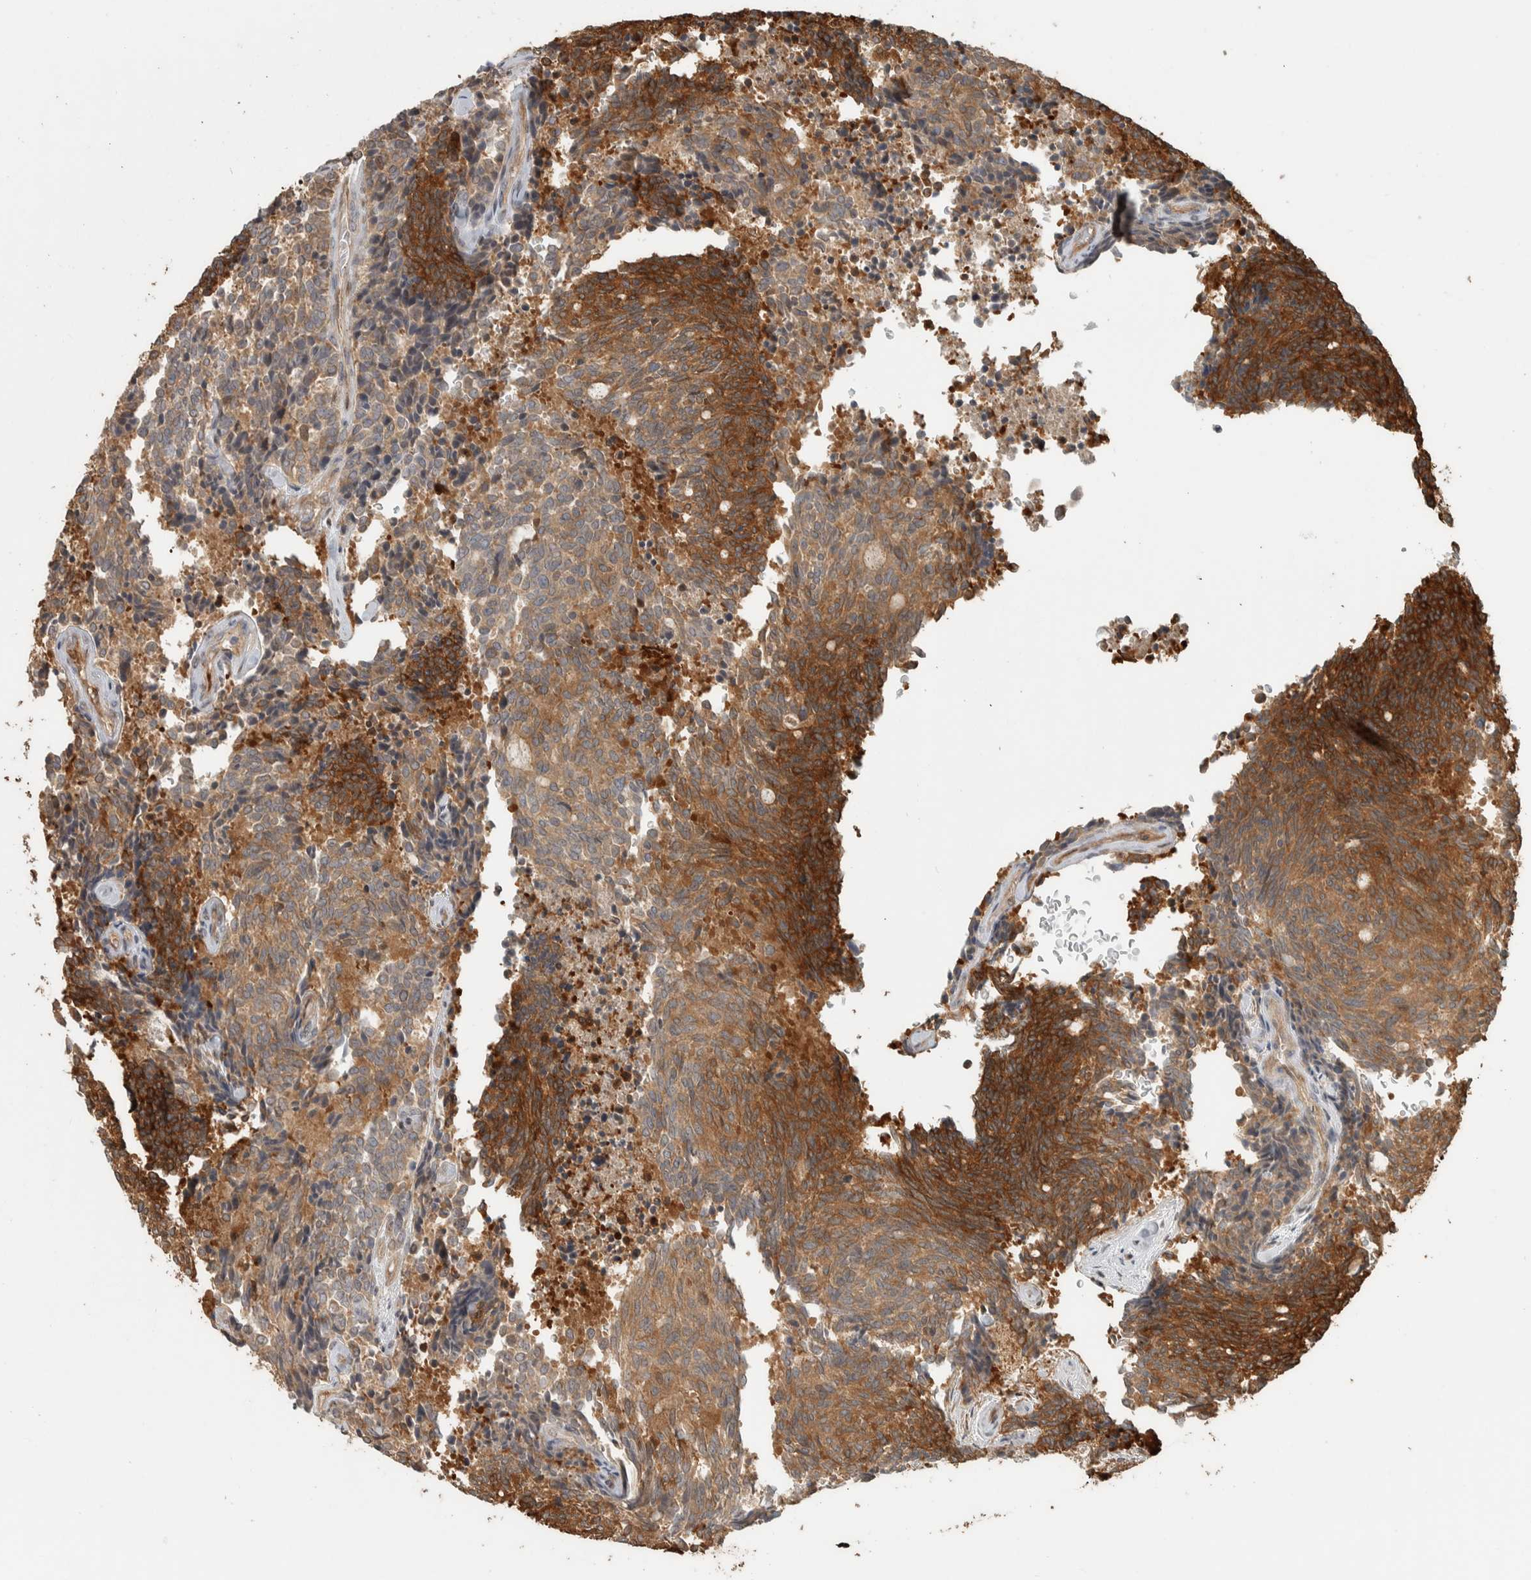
{"staining": {"intensity": "moderate", "quantity": ">75%", "location": "cytoplasmic/membranous"}, "tissue": "carcinoid", "cell_type": "Tumor cells", "image_type": "cancer", "snomed": [{"axis": "morphology", "description": "Carcinoid, malignant, NOS"}, {"axis": "topography", "description": "Pancreas"}], "caption": "This histopathology image demonstrates carcinoid (malignant) stained with IHC to label a protein in brown. The cytoplasmic/membranous of tumor cells show moderate positivity for the protein. Nuclei are counter-stained blue.", "gene": "CNTROB", "patient": {"sex": "female", "age": 54}}